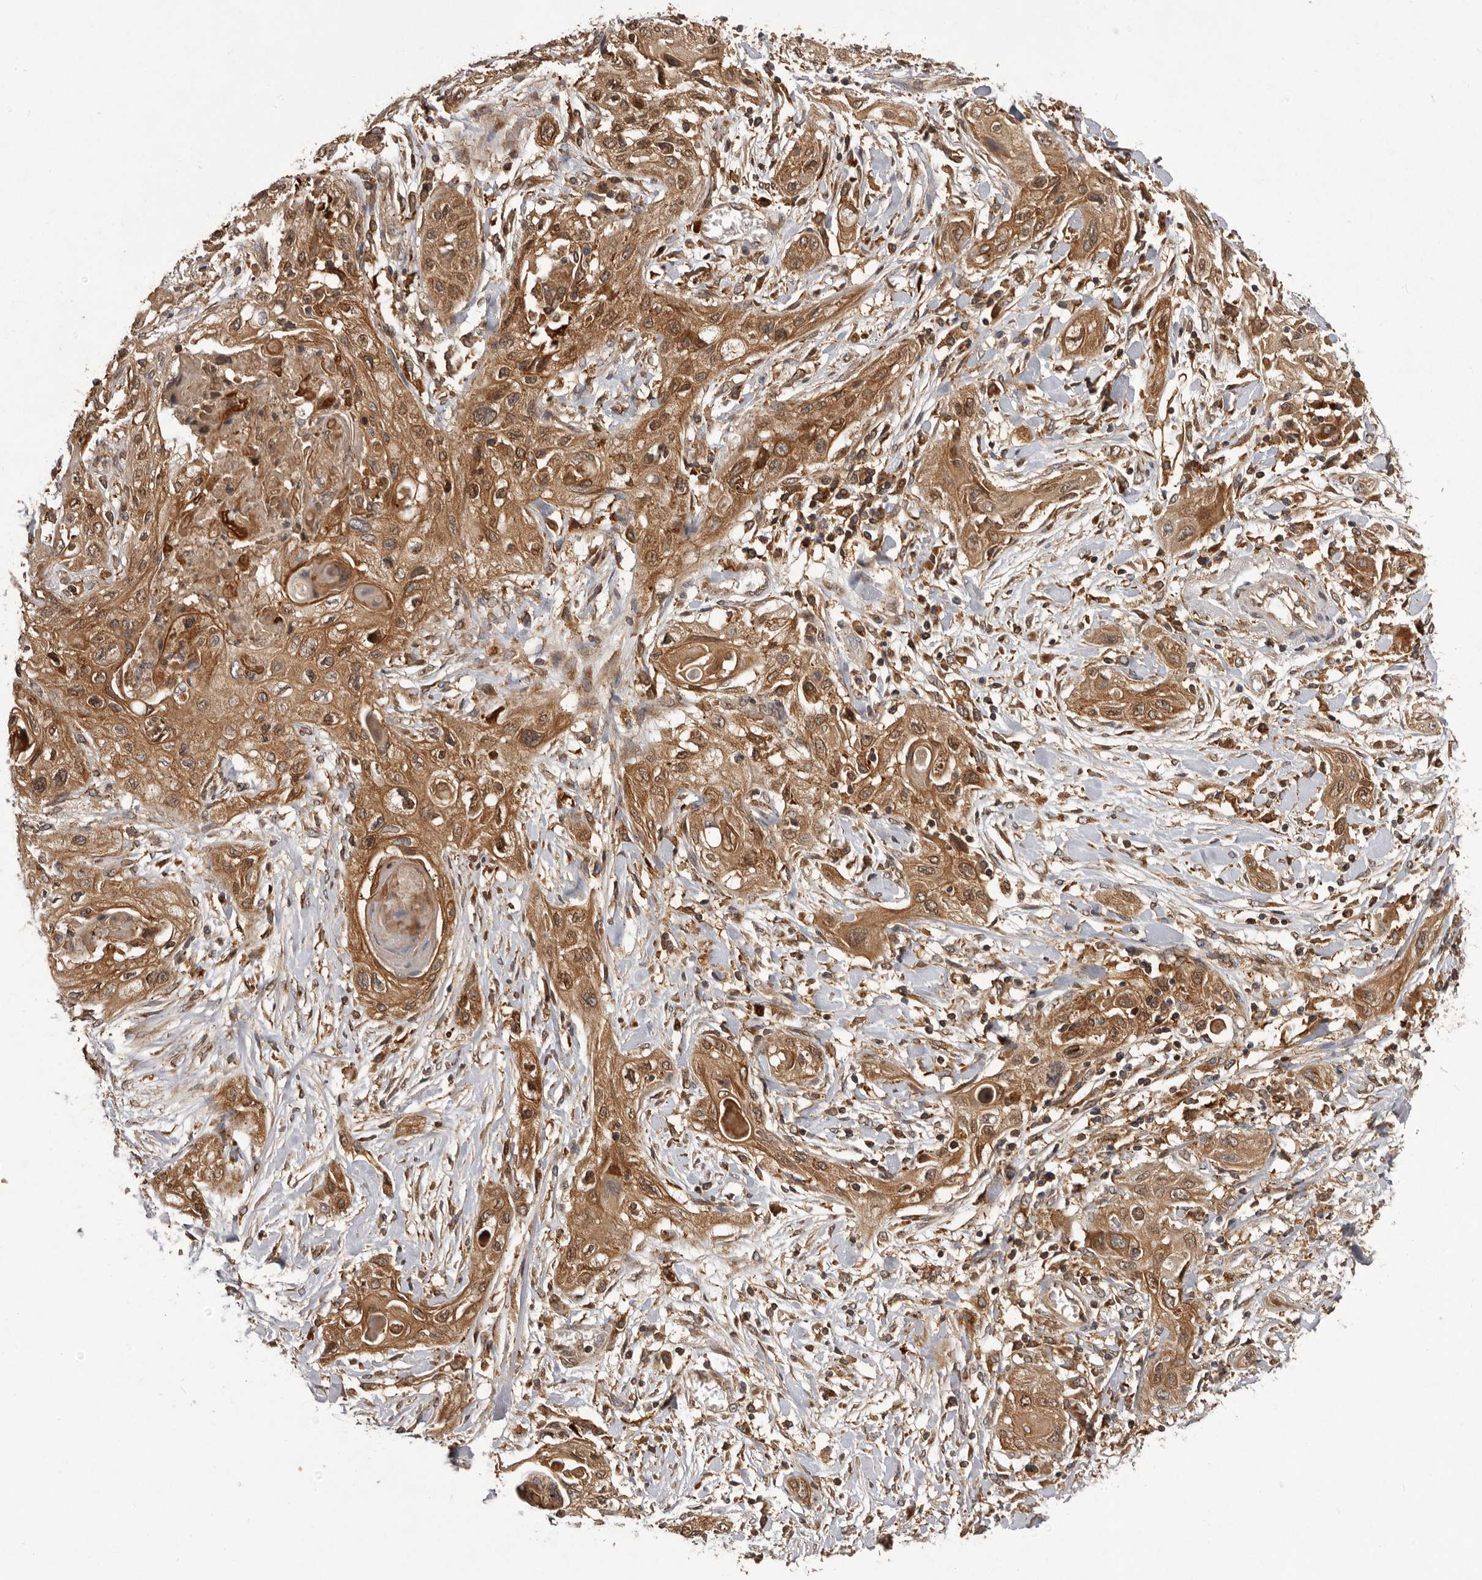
{"staining": {"intensity": "moderate", "quantity": ">75%", "location": "cytoplasmic/membranous"}, "tissue": "lung cancer", "cell_type": "Tumor cells", "image_type": "cancer", "snomed": [{"axis": "morphology", "description": "Squamous cell carcinoma, NOS"}, {"axis": "topography", "description": "Lung"}], "caption": "Immunohistochemical staining of human squamous cell carcinoma (lung) reveals medium levels of moderate cytoplasmic/membranous protein positivity in approximately >75% of tumor cells. Using DAB (3,3'-diaminobenzidine) (brown) and hematoxylin (blue) stains, captured at high magnification using brightfield microscopy.", "gene": "SLC22A3", "patient": {"sex": "female", "age": 47}}